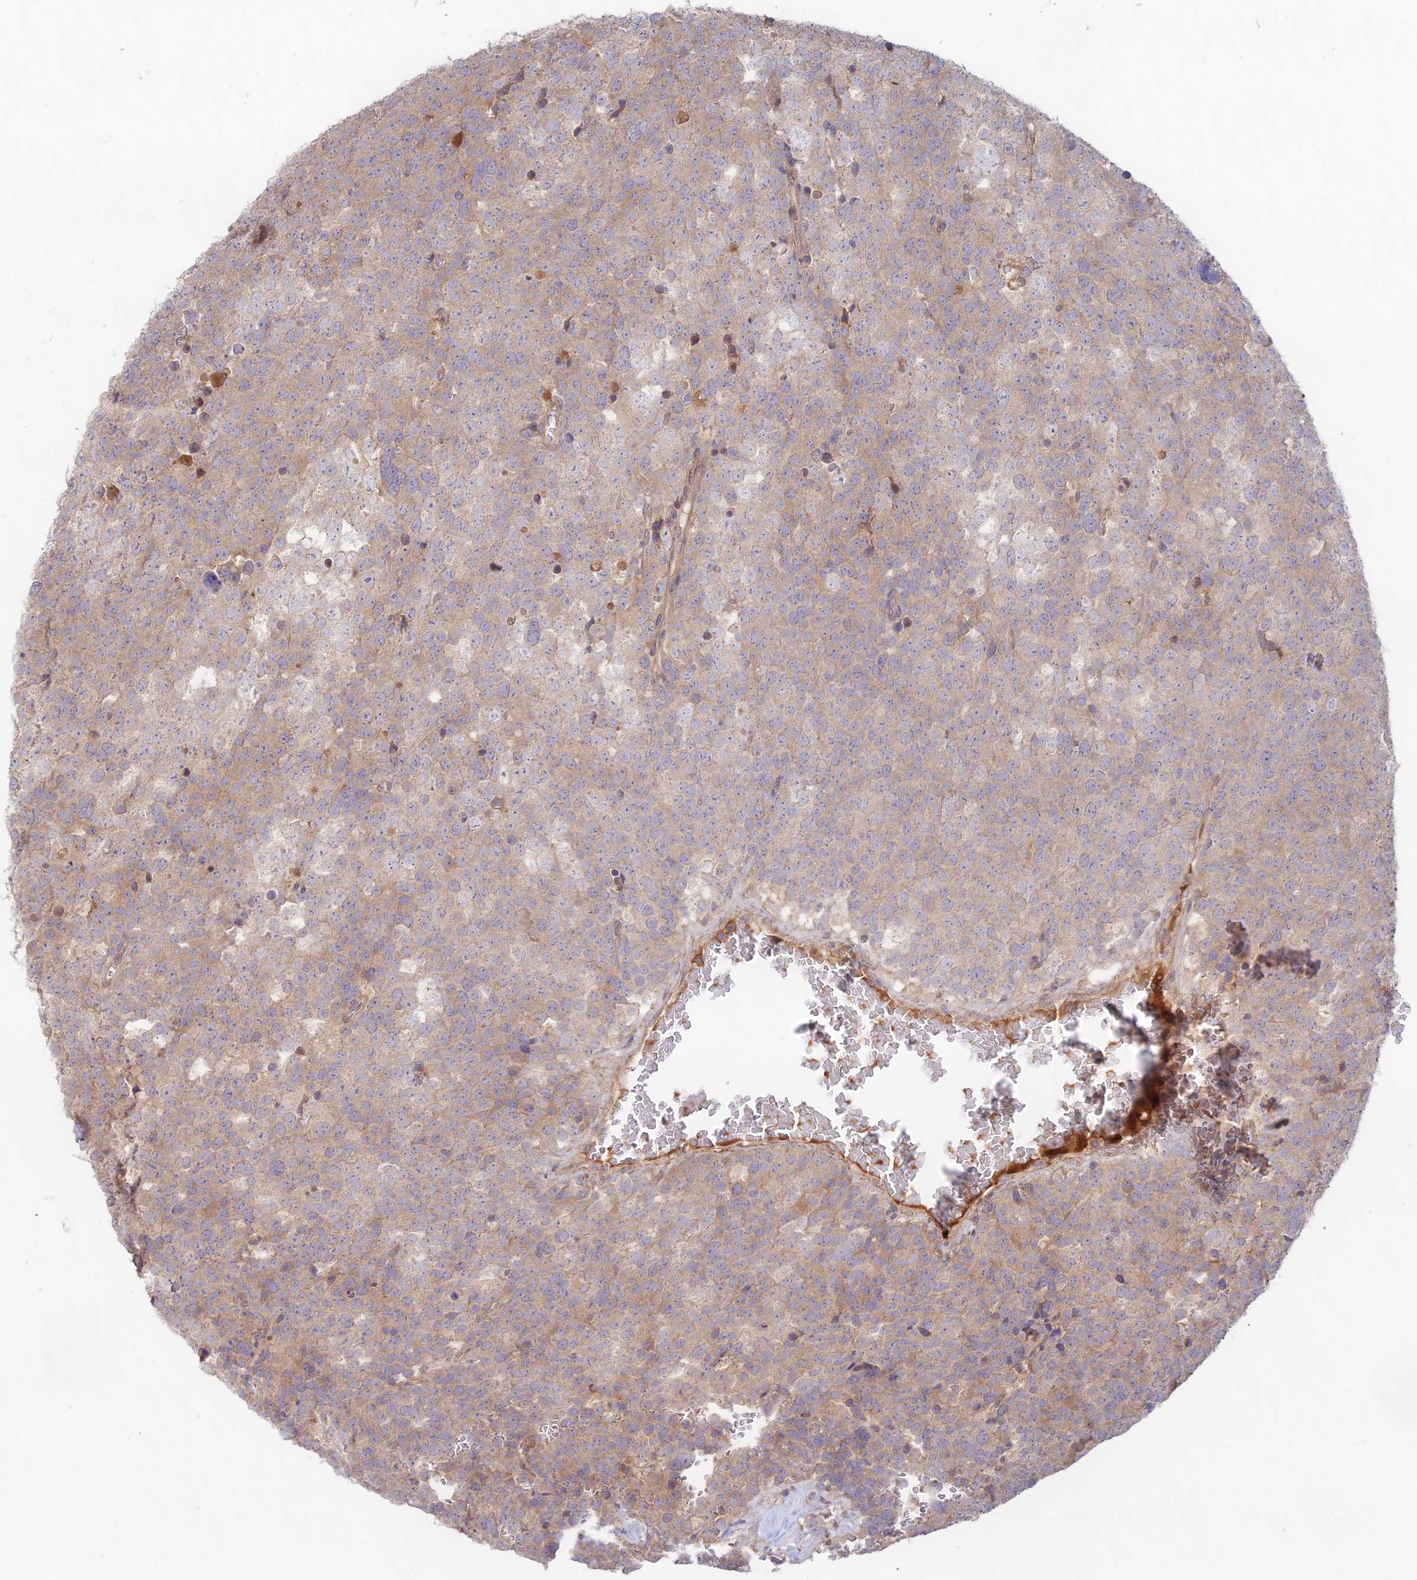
{"staining": {"intensity": "weak", "quantity": ">75%", "location": "cytoplasmic/membranous"}, "tissue": "testis cancer", "cell_type": "Tumor cells", "image_type": "cancer", "snomed": [{"axis": "morphology", "description": "Seminoma, NOS"}, {"axis": "topography", "description": "Testis"}], "caption": "Immunohistochemistry (IHC) (DAB) staining of testis seminoma shows weak cytoplasmic/membranous protein positivity in approximately >75% of tumor cells. (Brightfield microscopy of DAB IHC at high magnification).", "gene": "CLCF1", "patient": {"sex": "male", "age": 71}}